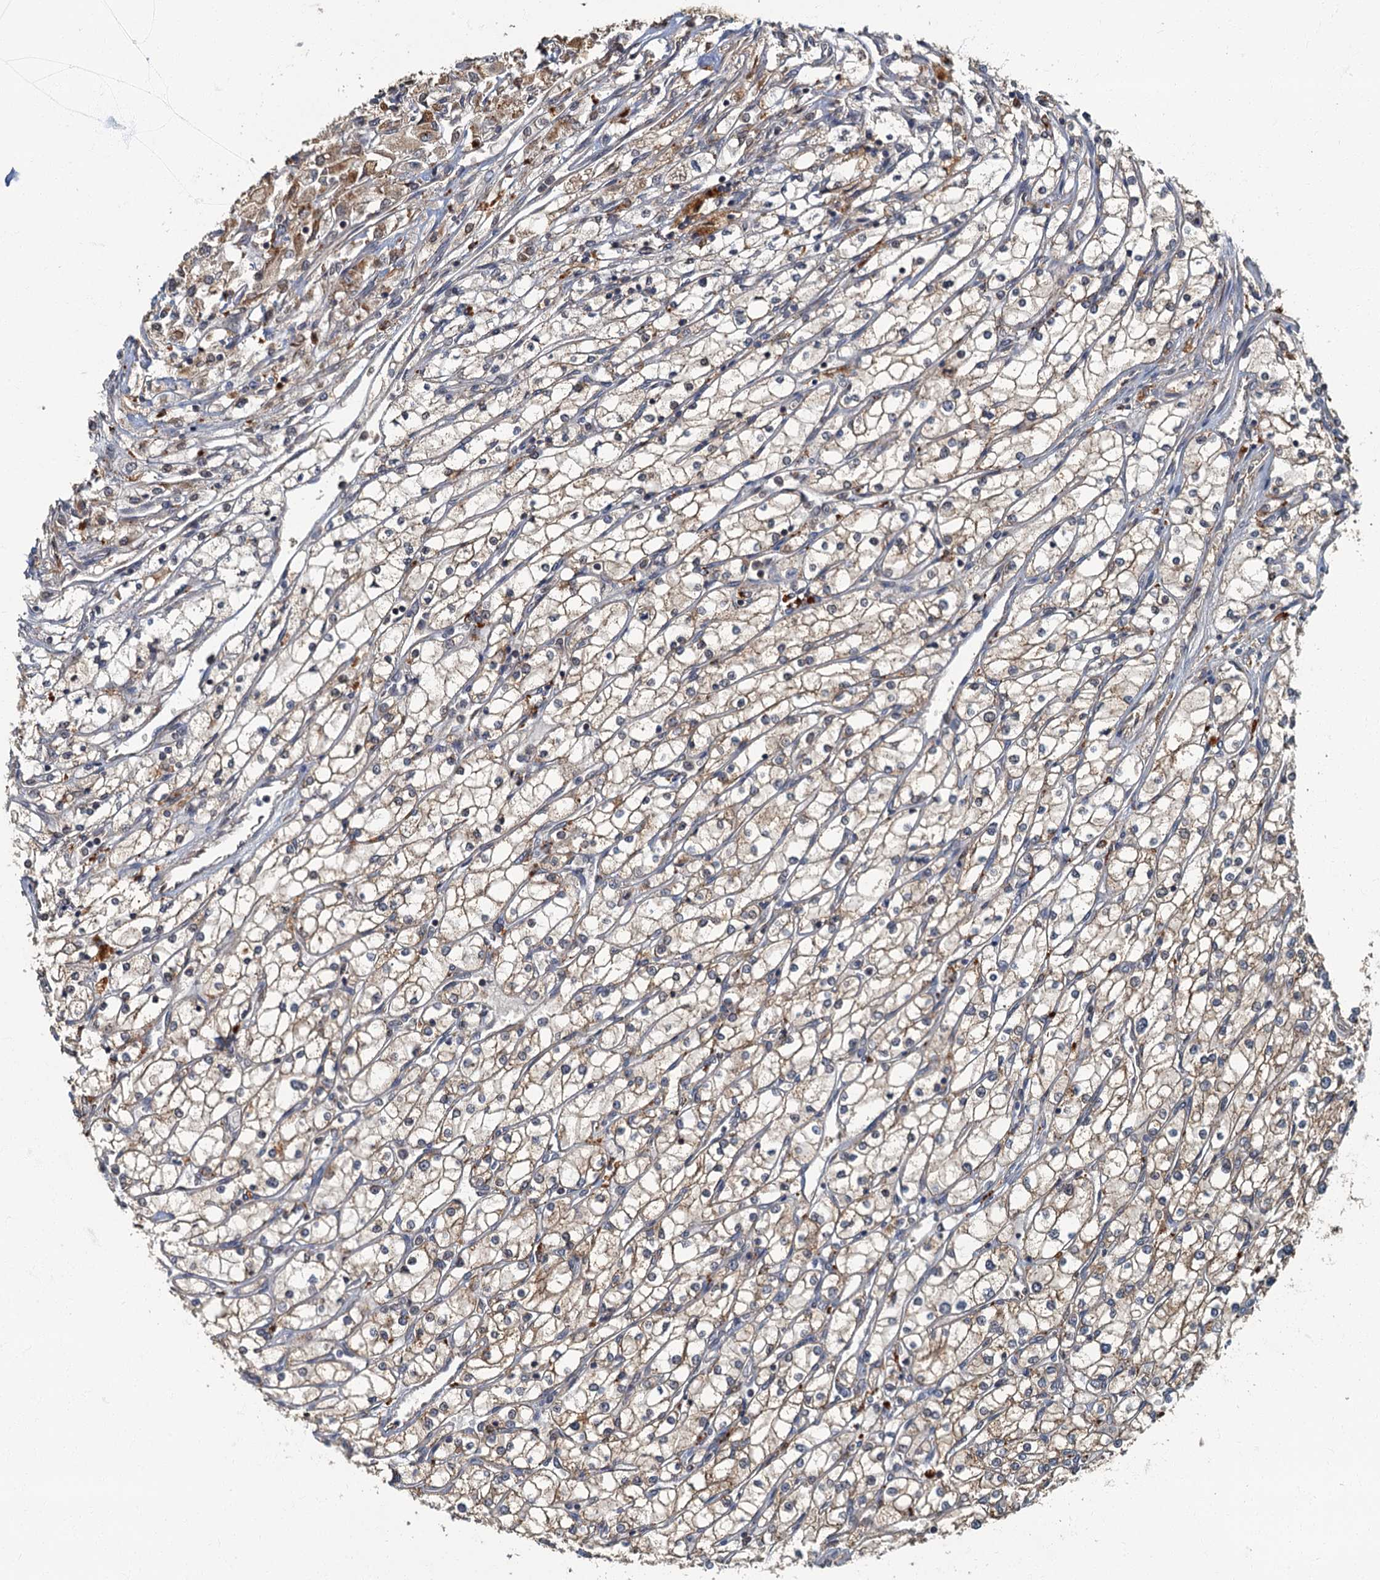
{"staining": {"intensity": "weak", "quantity": ">75%", "location": "cytoplasmic/membranous"}, "tissue": "renal cancer", "cell_type": "Tumor cells", "image_type": "cancer", "snomed": [{"axis": "morphology", "description": "Adenocarcinoma, NOS"}, {"axis": "topography", "description": "Kidney"}], "caption": "Immunohistochemistry (IHC) (DAB) staining of human adenocarcinoma (renal) displays weak cytoplasmic/membranous protein positivity in about >75% of tumor cells.", "gene": "WDCP", "patient": {"sex": "male", "age": 80}}